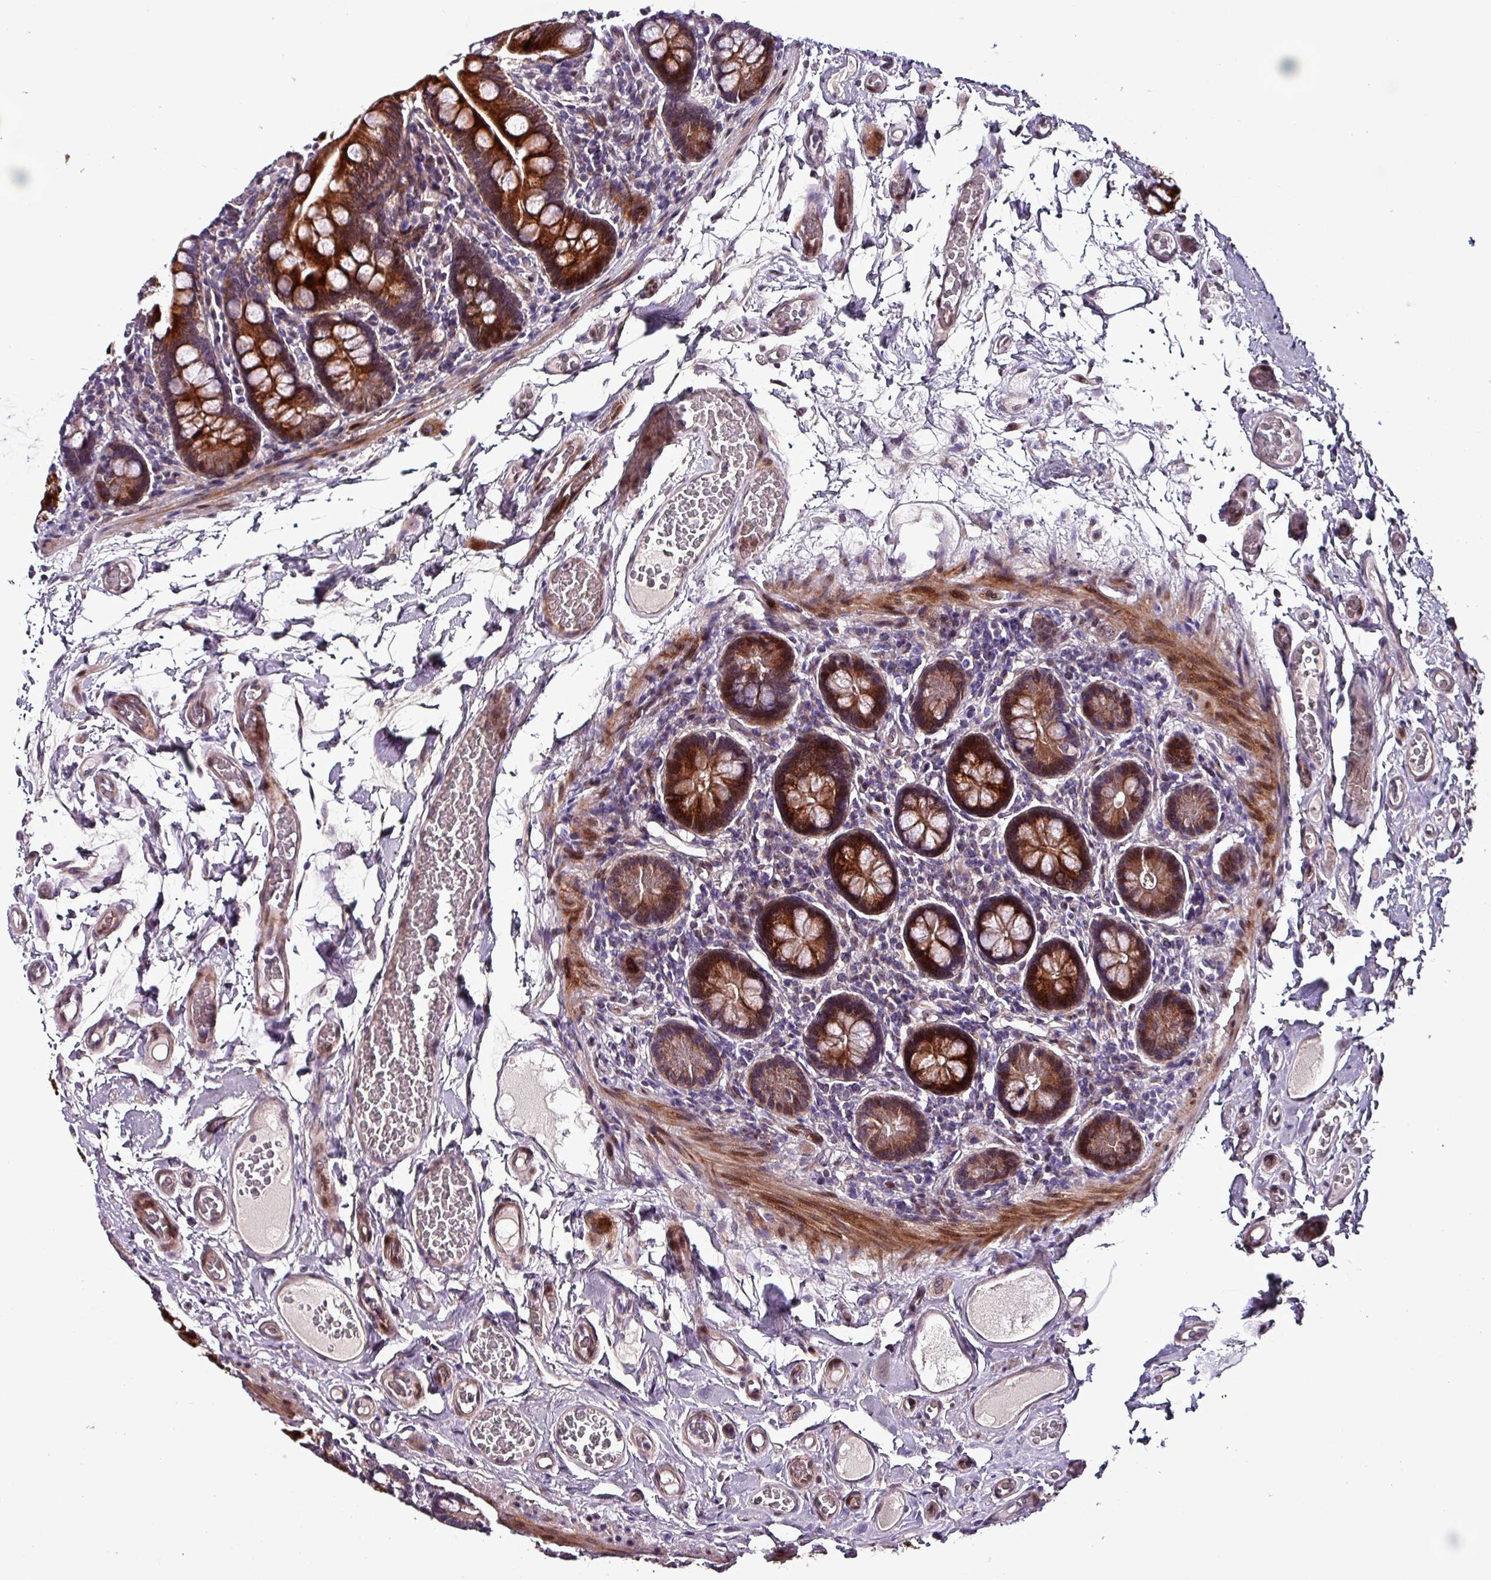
{"staining": {"intensity": "strong", "quantity": ">75%", "location": "cytoplasmic/membranous,nuclear"}, "tissue": "small intestine", "cell_type": "Glandular cells", "image_type": "normal", "snomed": [{"axis": "morphology", "description": "Normal tissue, NOS"}, {"axis": "topography", "description": "Small intestine"}], "caption": "Small intestine stained with a brown dye demonstrates strong cytoplasmic/membranous,nuclear positive expression in approximately >75% of glandular cells.", "gene": "GRAPL", "patient": {"sex": "female", "age": 64}}